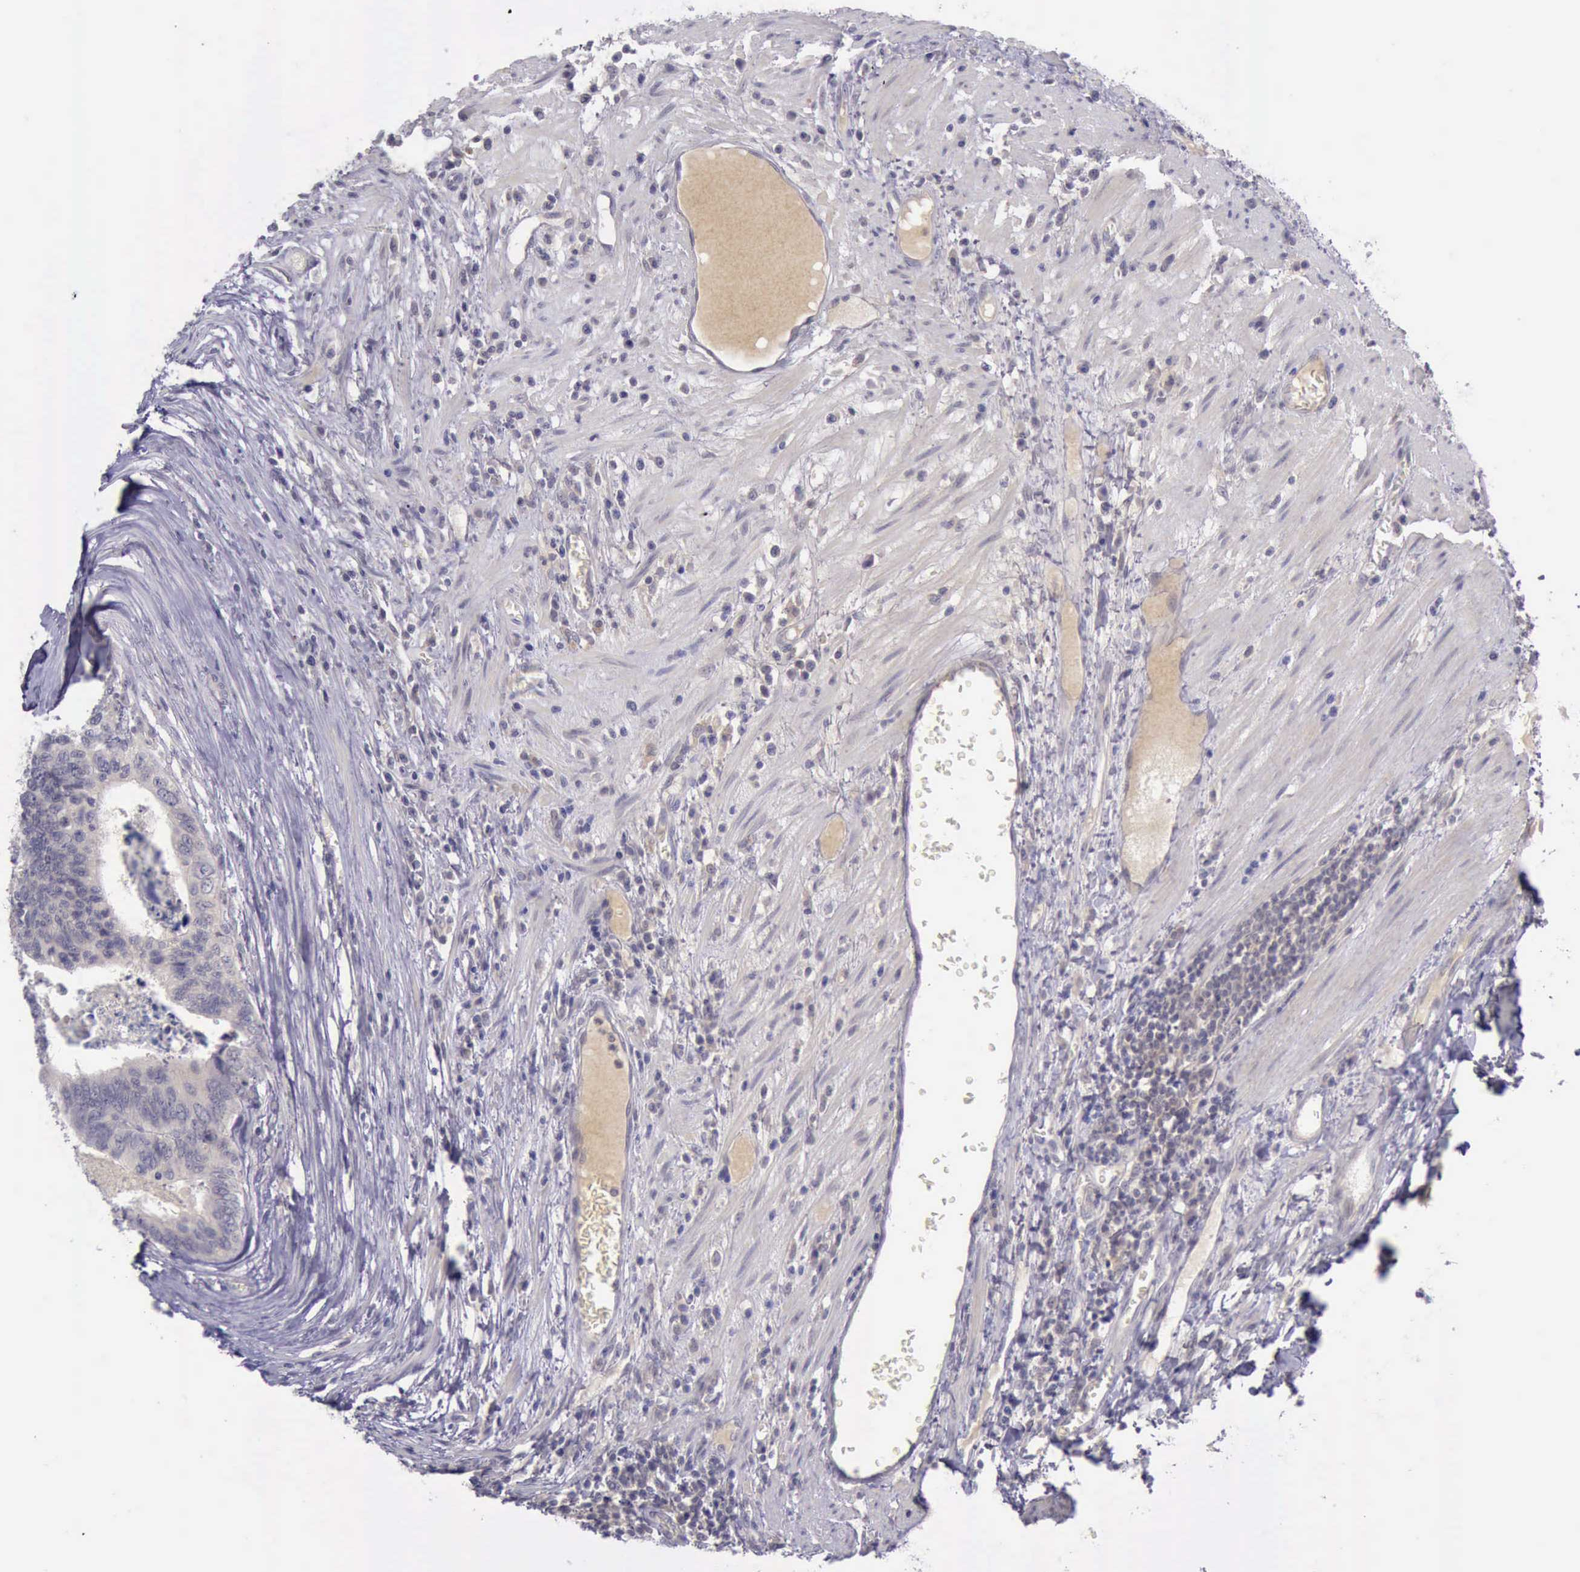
{"staining": {"intensity": "weak", "quantity": ">75%", "location": "cytoplasmic/membranous"}, "tissue": "colorectal cancer", "cell_type": "Tumor cells", "image_type": "cancer", "snomed": [{"axis": "morphology", "description": "Adenocarcinoma, NOS"}, {"axis": "topography", "description": "Colon"}], "caption": "Brown immunohistochemical staining in colorectal adenocarcinoma exhibits weak cytoplasmic/membranous staining in about >75% of tumor cells. (DAB = brown stain, brightfield microscopy at high magnification).", "gene": "ARNT2", "patient": {"sex": "male", "age": 72}}